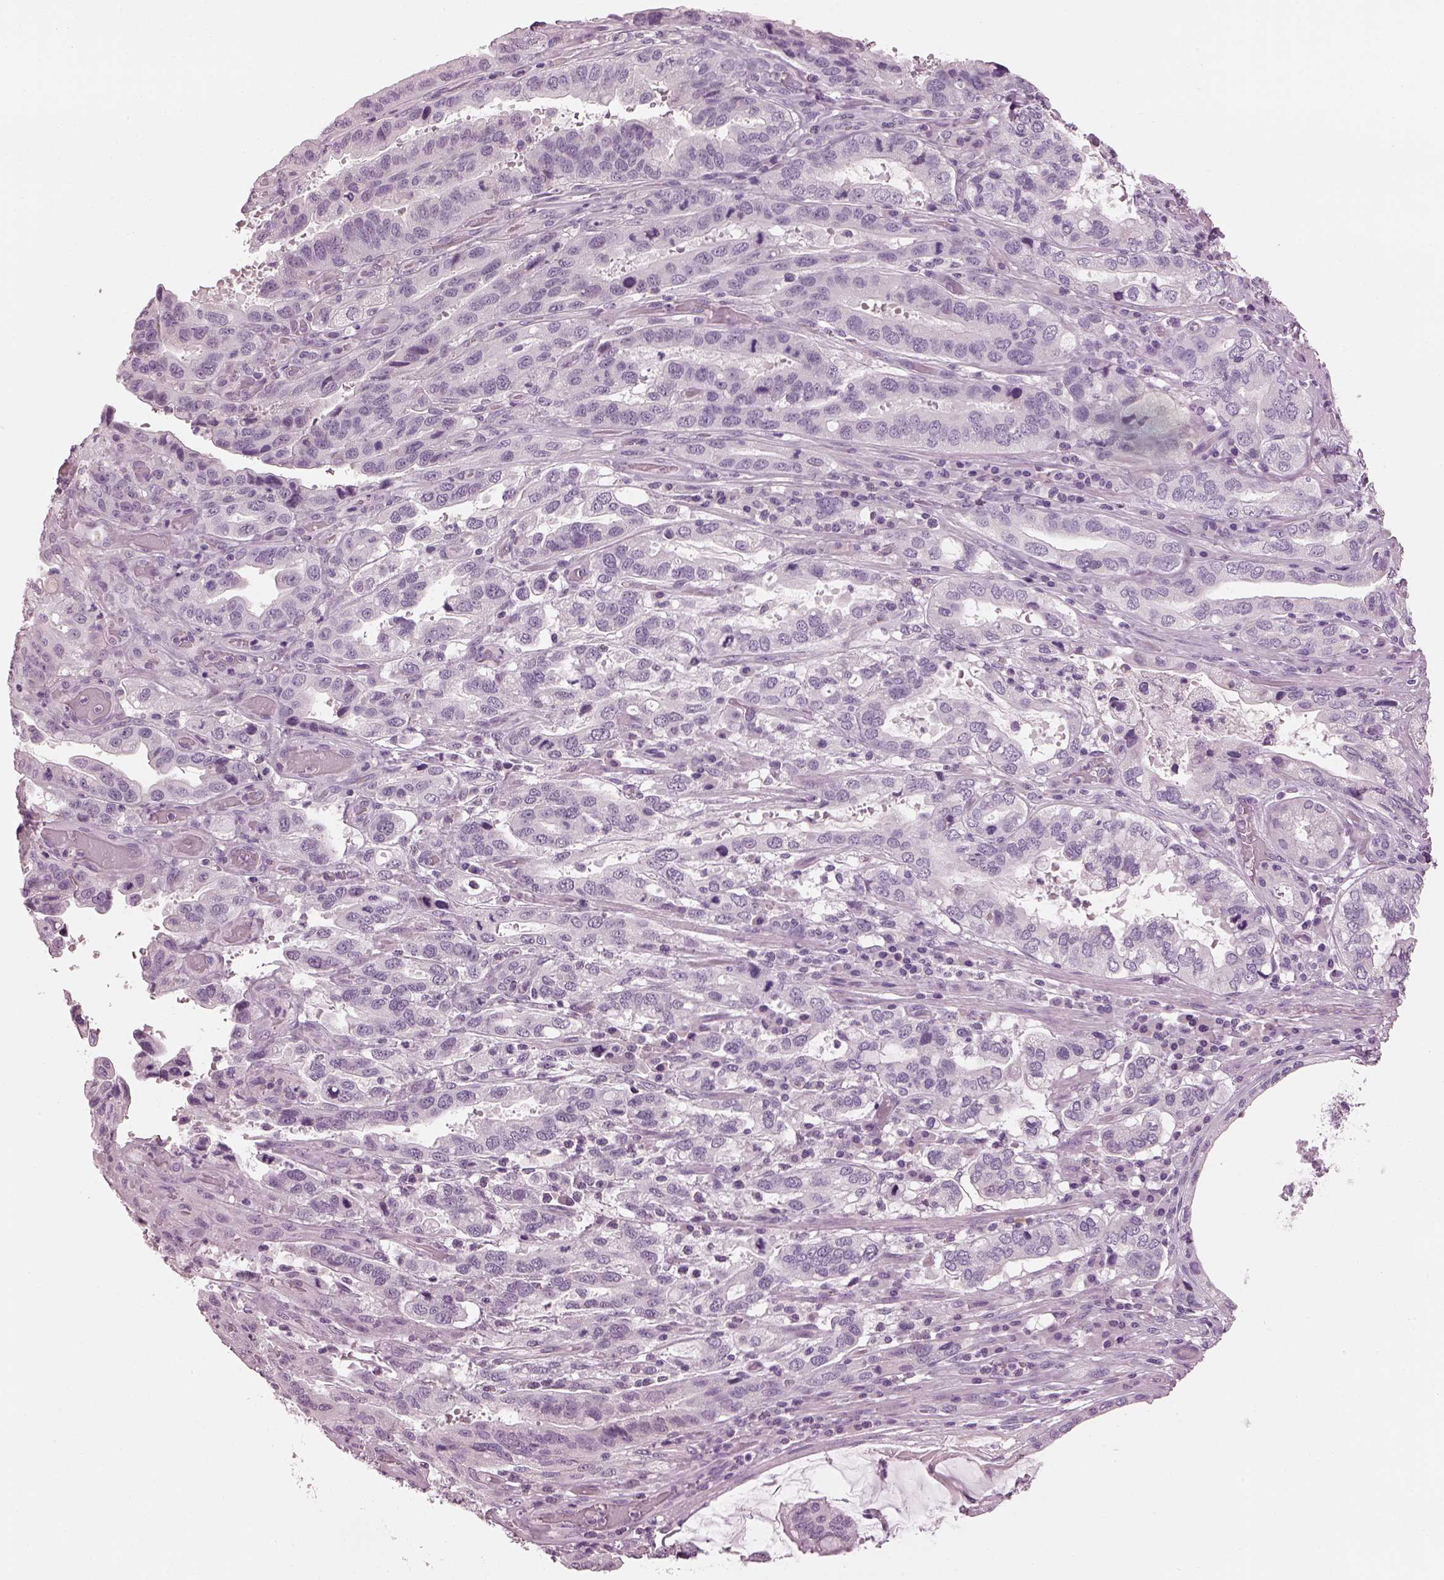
{"staining": {"intensity": "negative", "quantity": "none", "location": "none"}, "tissue": "stomach cancer", "cell_type": "Tumor cells", "image_type": "cancer", "snomed": [{"axis": "morphology", "description": "Adenocarcinoma, NOS"}, {"axis": "topography", "description": "Stomach, lower"}], "caption": "Adenocarcinoma (stomach) stained for a protein using immunohistochemistry displays no staining tumor cells.", "gene": "PACRG", "patient": {"sex": "female", "age": 76}}